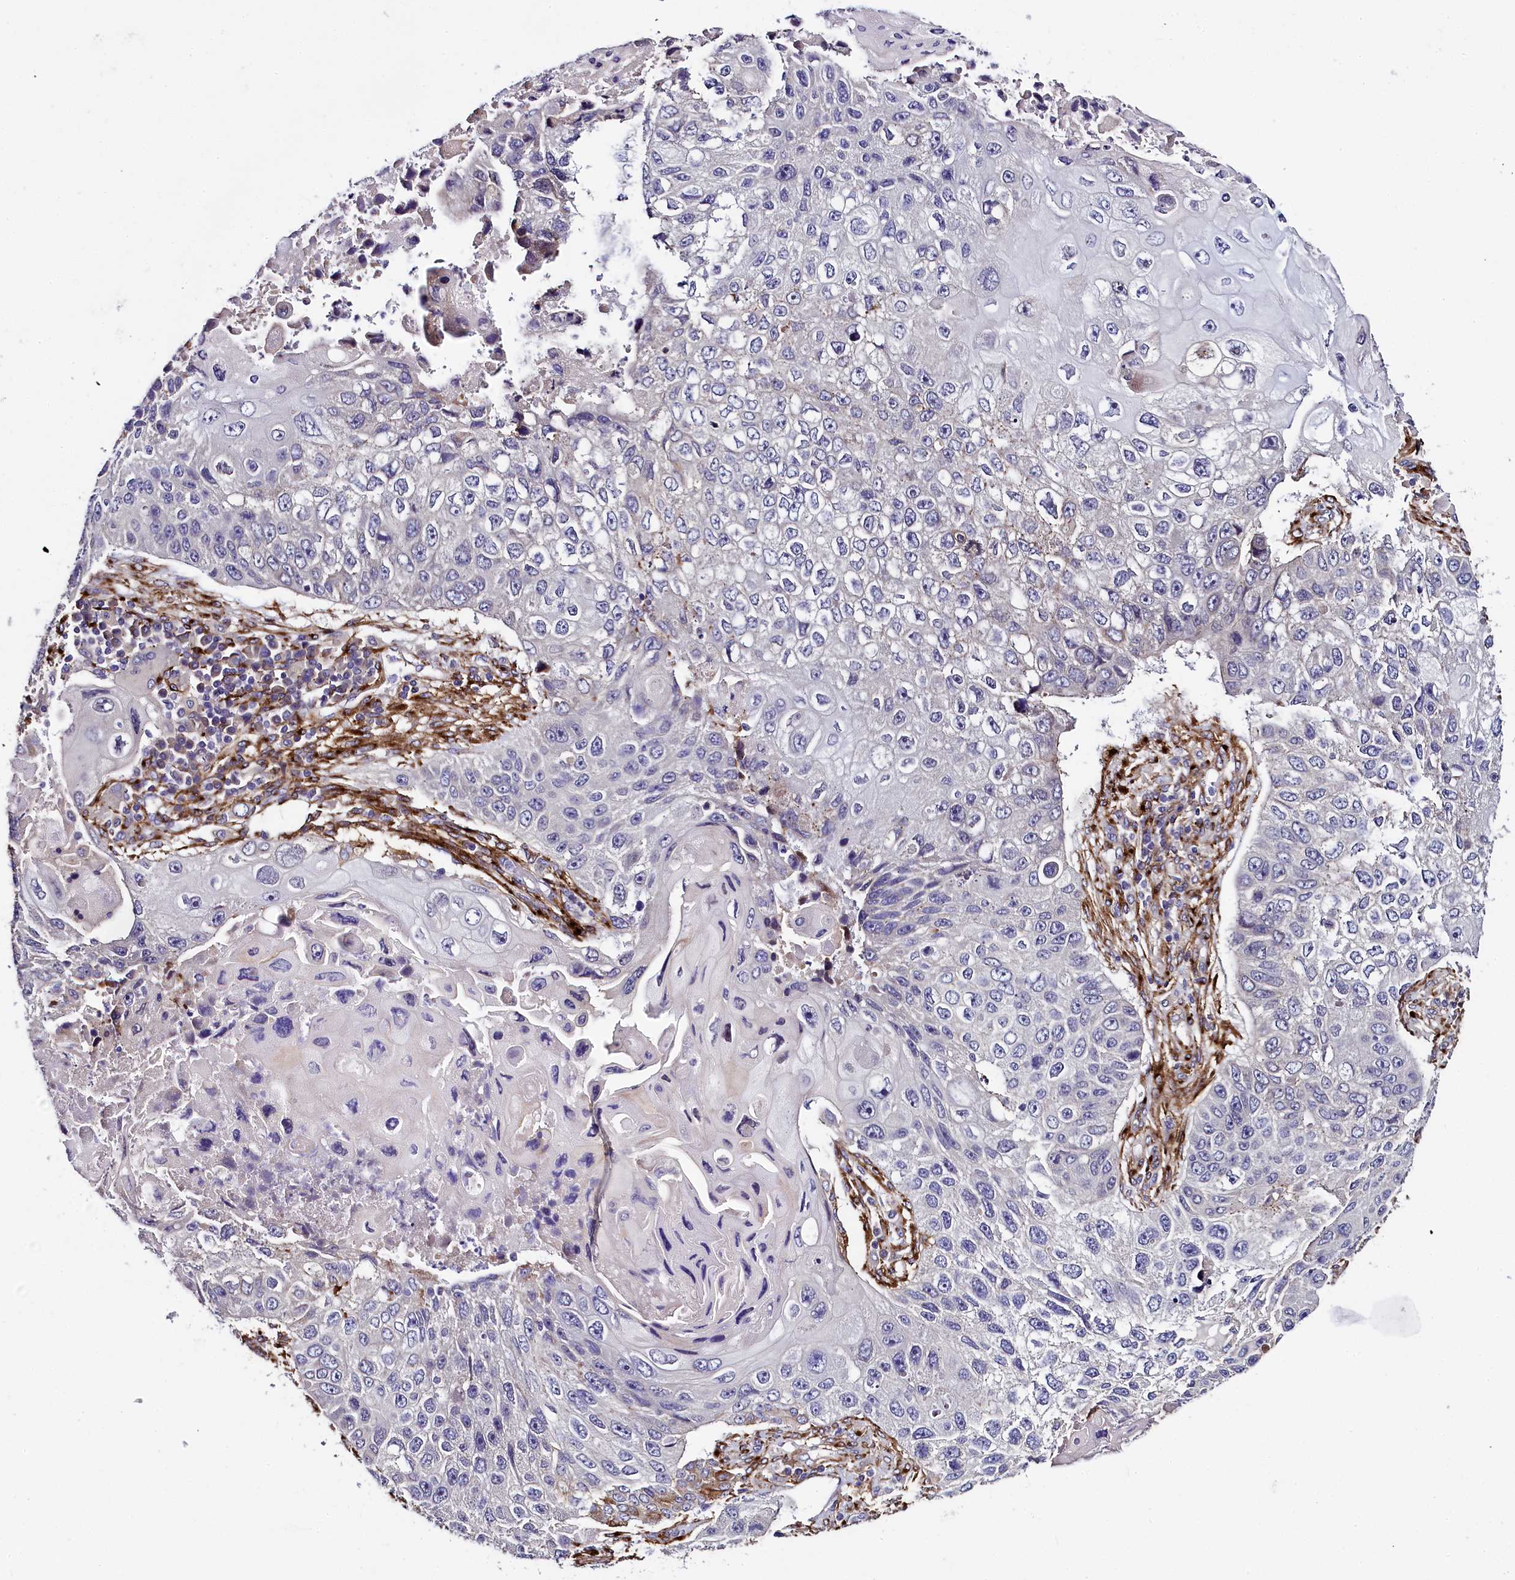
{"staining": {"intensity": "negative", "quantity": "none", "location": "none"}, "tissue": "lung cancer", "cell_type": "Tumor cells", "image_type": "cancer", "snomed": [{"axis": "morphology", "description": "Squamous cell carcinoma, NOS"}, {"axis": "topography", "description": "Lung"}], "caption": "This is an immunohistochemistry (IHC) photomicrograph of lung cancer. There is no expression in tumor cells.", "gene": "MRC2", "patient": {"sex": "male", "age": 61}}